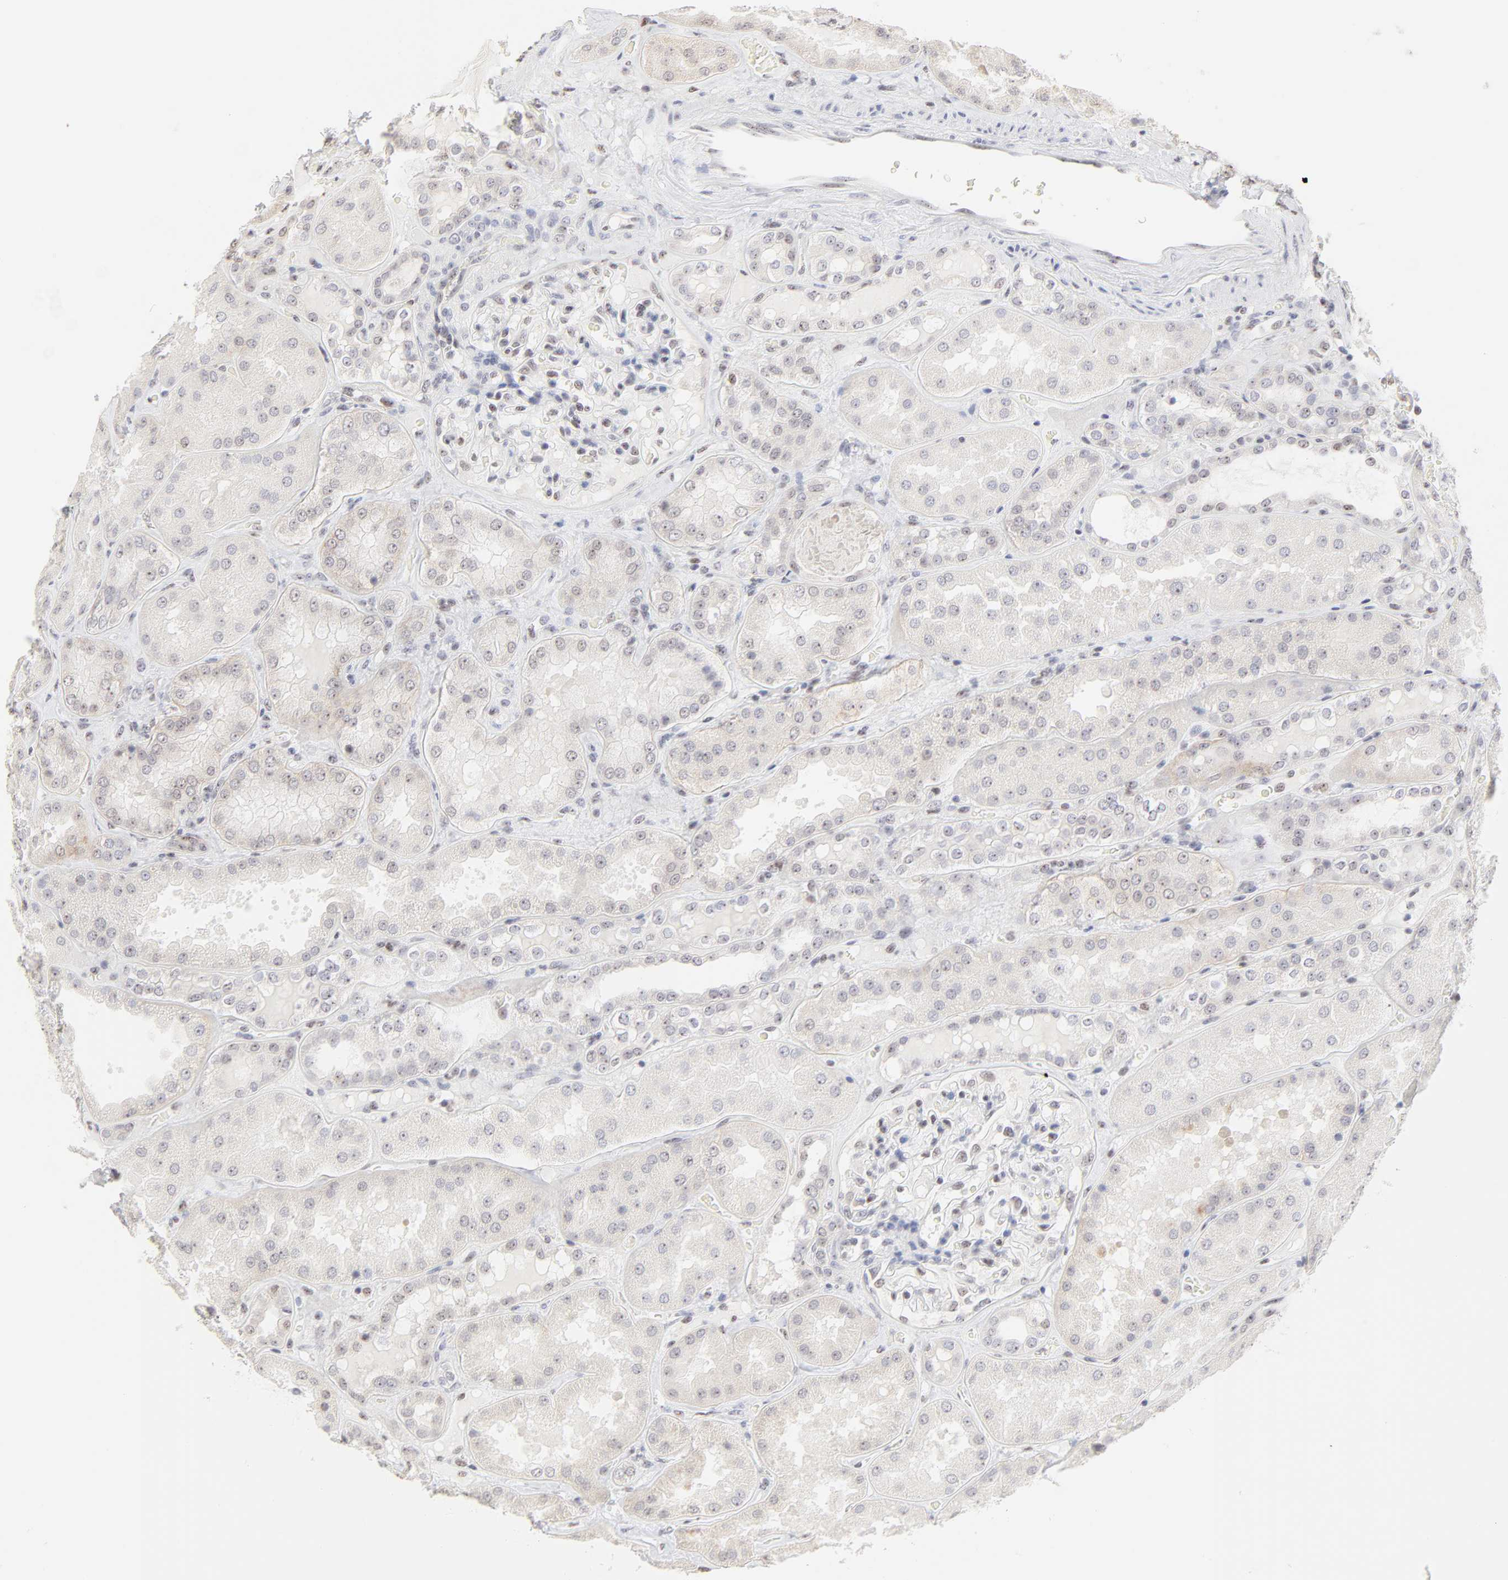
{"staining": {"intensity": "negative", "quantity": "none", "location": "none"}, "tissue": "kidney", "cell_type": "Cells in glomeruli", "image_type": "normal", "snomed": [{"axis": "morphology", "description": "Normal tissue, NOS"}, {"axis": "topography", "description": "Kidney"}], "caption": "Photomicrograph shows no protein expression in cells in glomeruli of unremarkable kidney.", "gene": "NFIL3", "patient": {"sex": "female", "age": 56}}